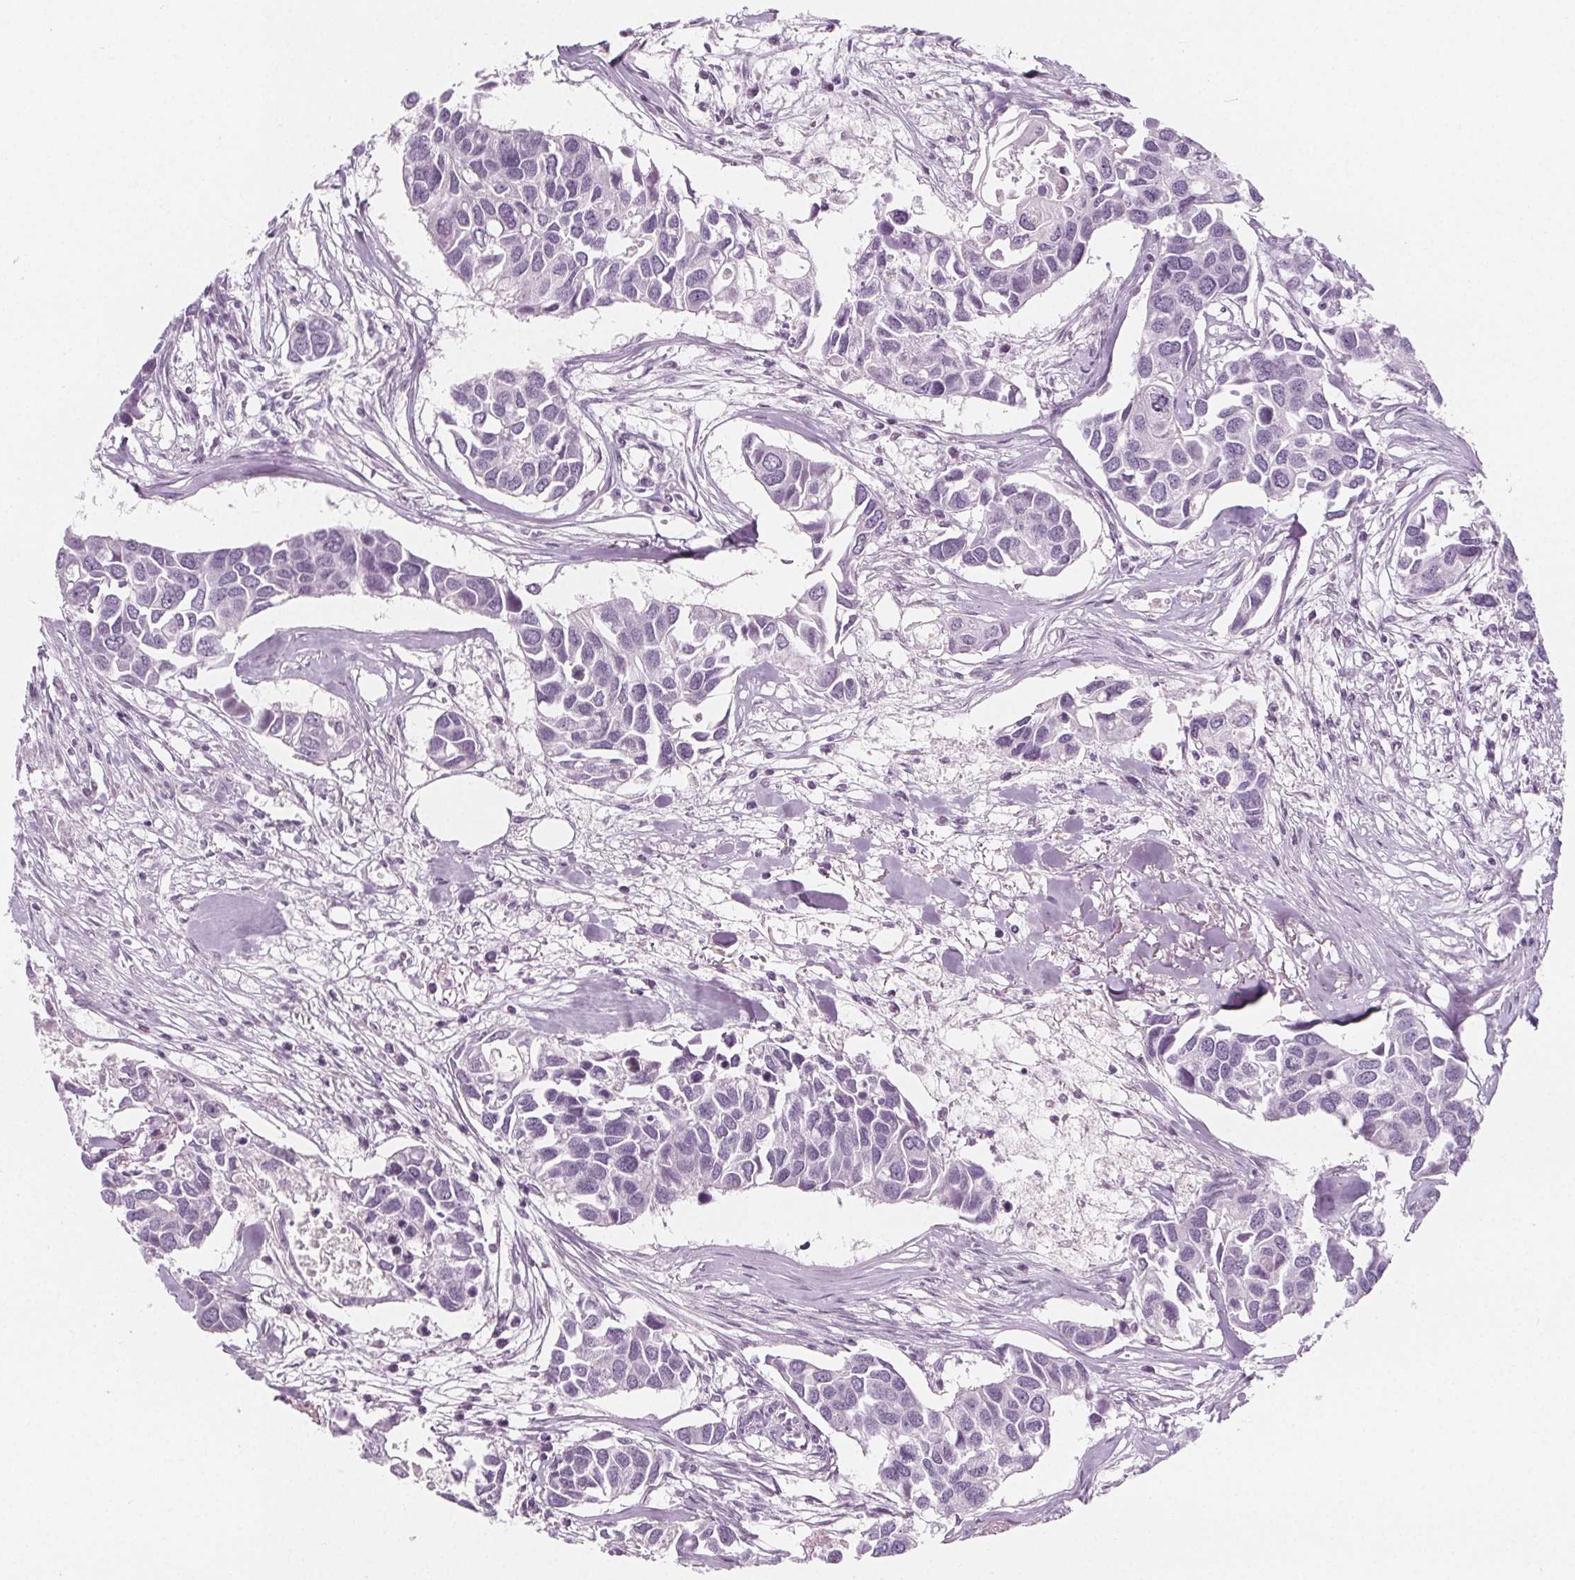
{"staining": {"intensity": "negative", "quantity": "none", "location": "none"}, "tissue": "breast cancer", "cell_type": "Tumor cells", "image_type": "cancer", "snomed": [{"axis": "morphology", "description": "Duct carcinoma"}, {"axis": "topography", "description": "Breast"}], "caption": "Immunohistochemical staining of breast cancer displays no significant positivity in tumor cells. (DAB immunohistochemistry, high magnification).", "gene": "IL17C", "patient": {"sex": "female", "age": 83}}